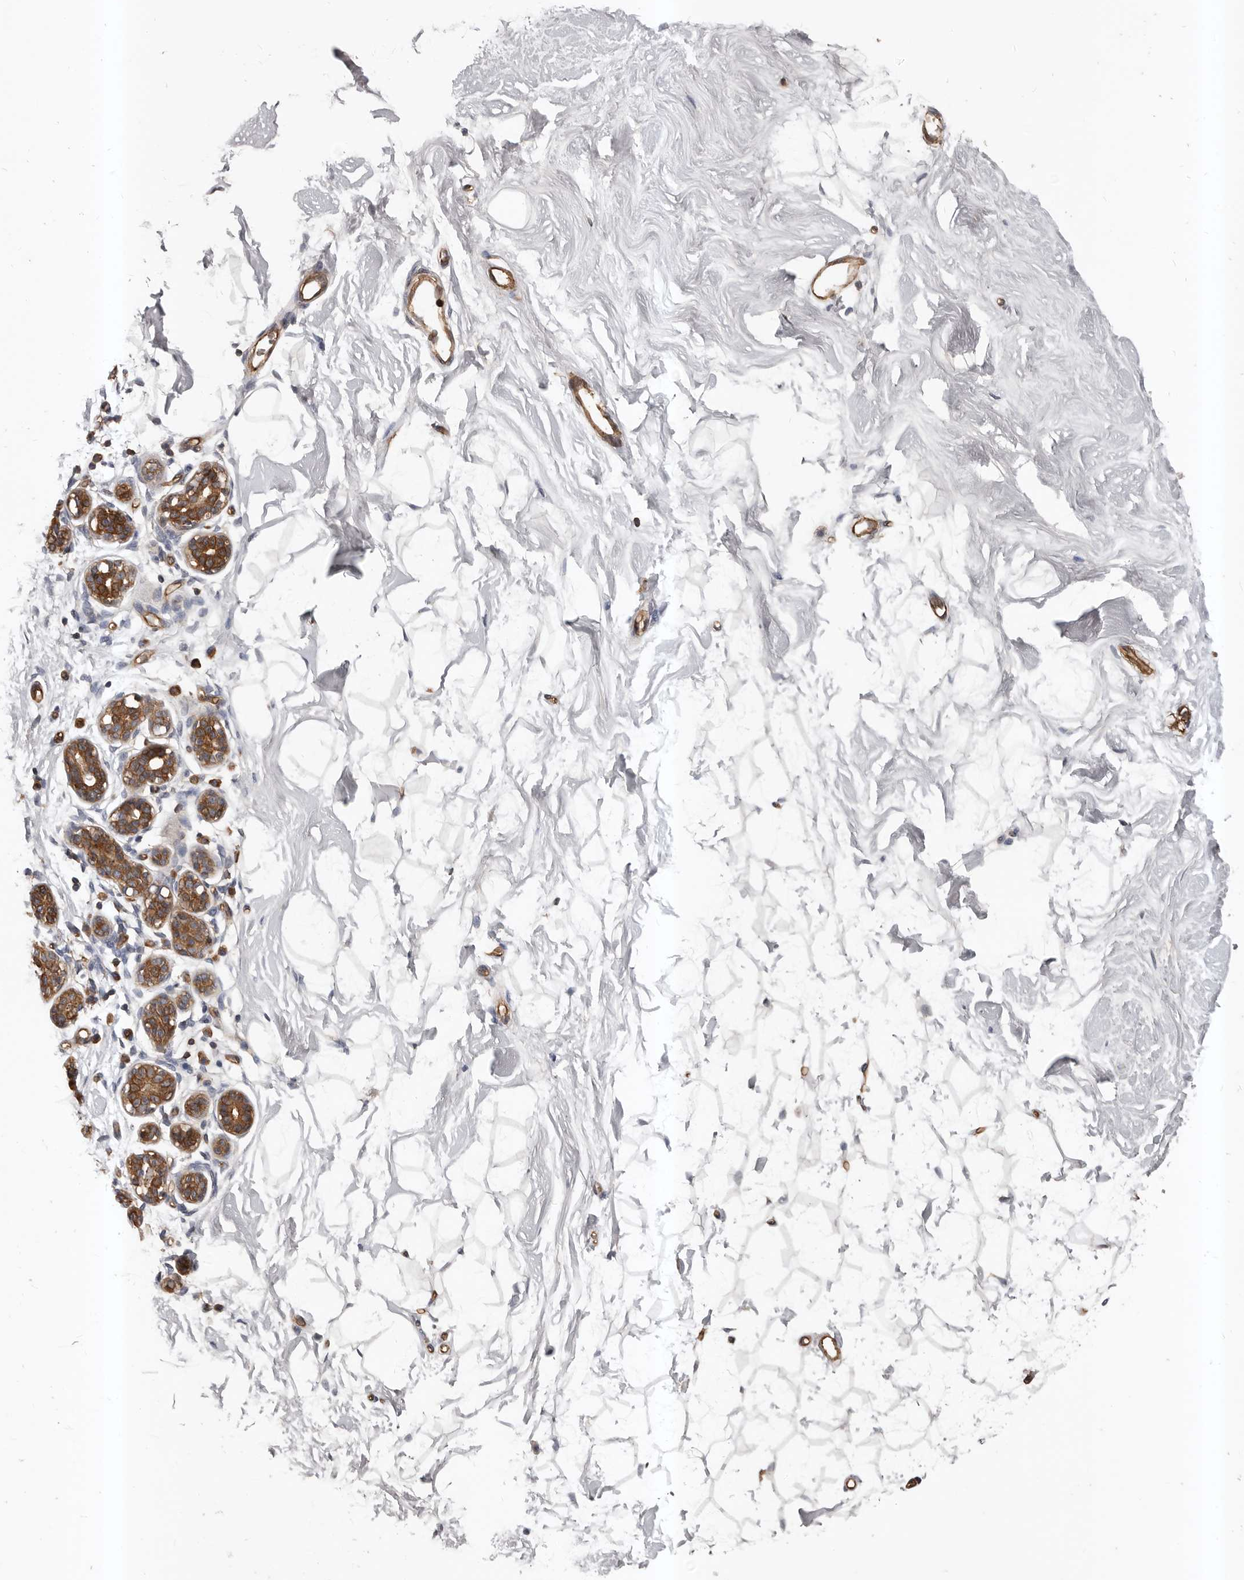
{"staining": {"intensity": "negative", "quantity": "none", "location": "none"}, "tissue": "breast", "cell_type": "Adipocytes", "image_type": "normal", "snomed": [{"axis": "morphology", "description": "Normal tissue, NOS"}, {"axis": "topography", "description": "Breast"}], "caption": "Breast stained for a protein using IHC demonstrates no staining adipocytes.", "gene": "PNRC2", "patient": {"sex": "female", "age": 26}}